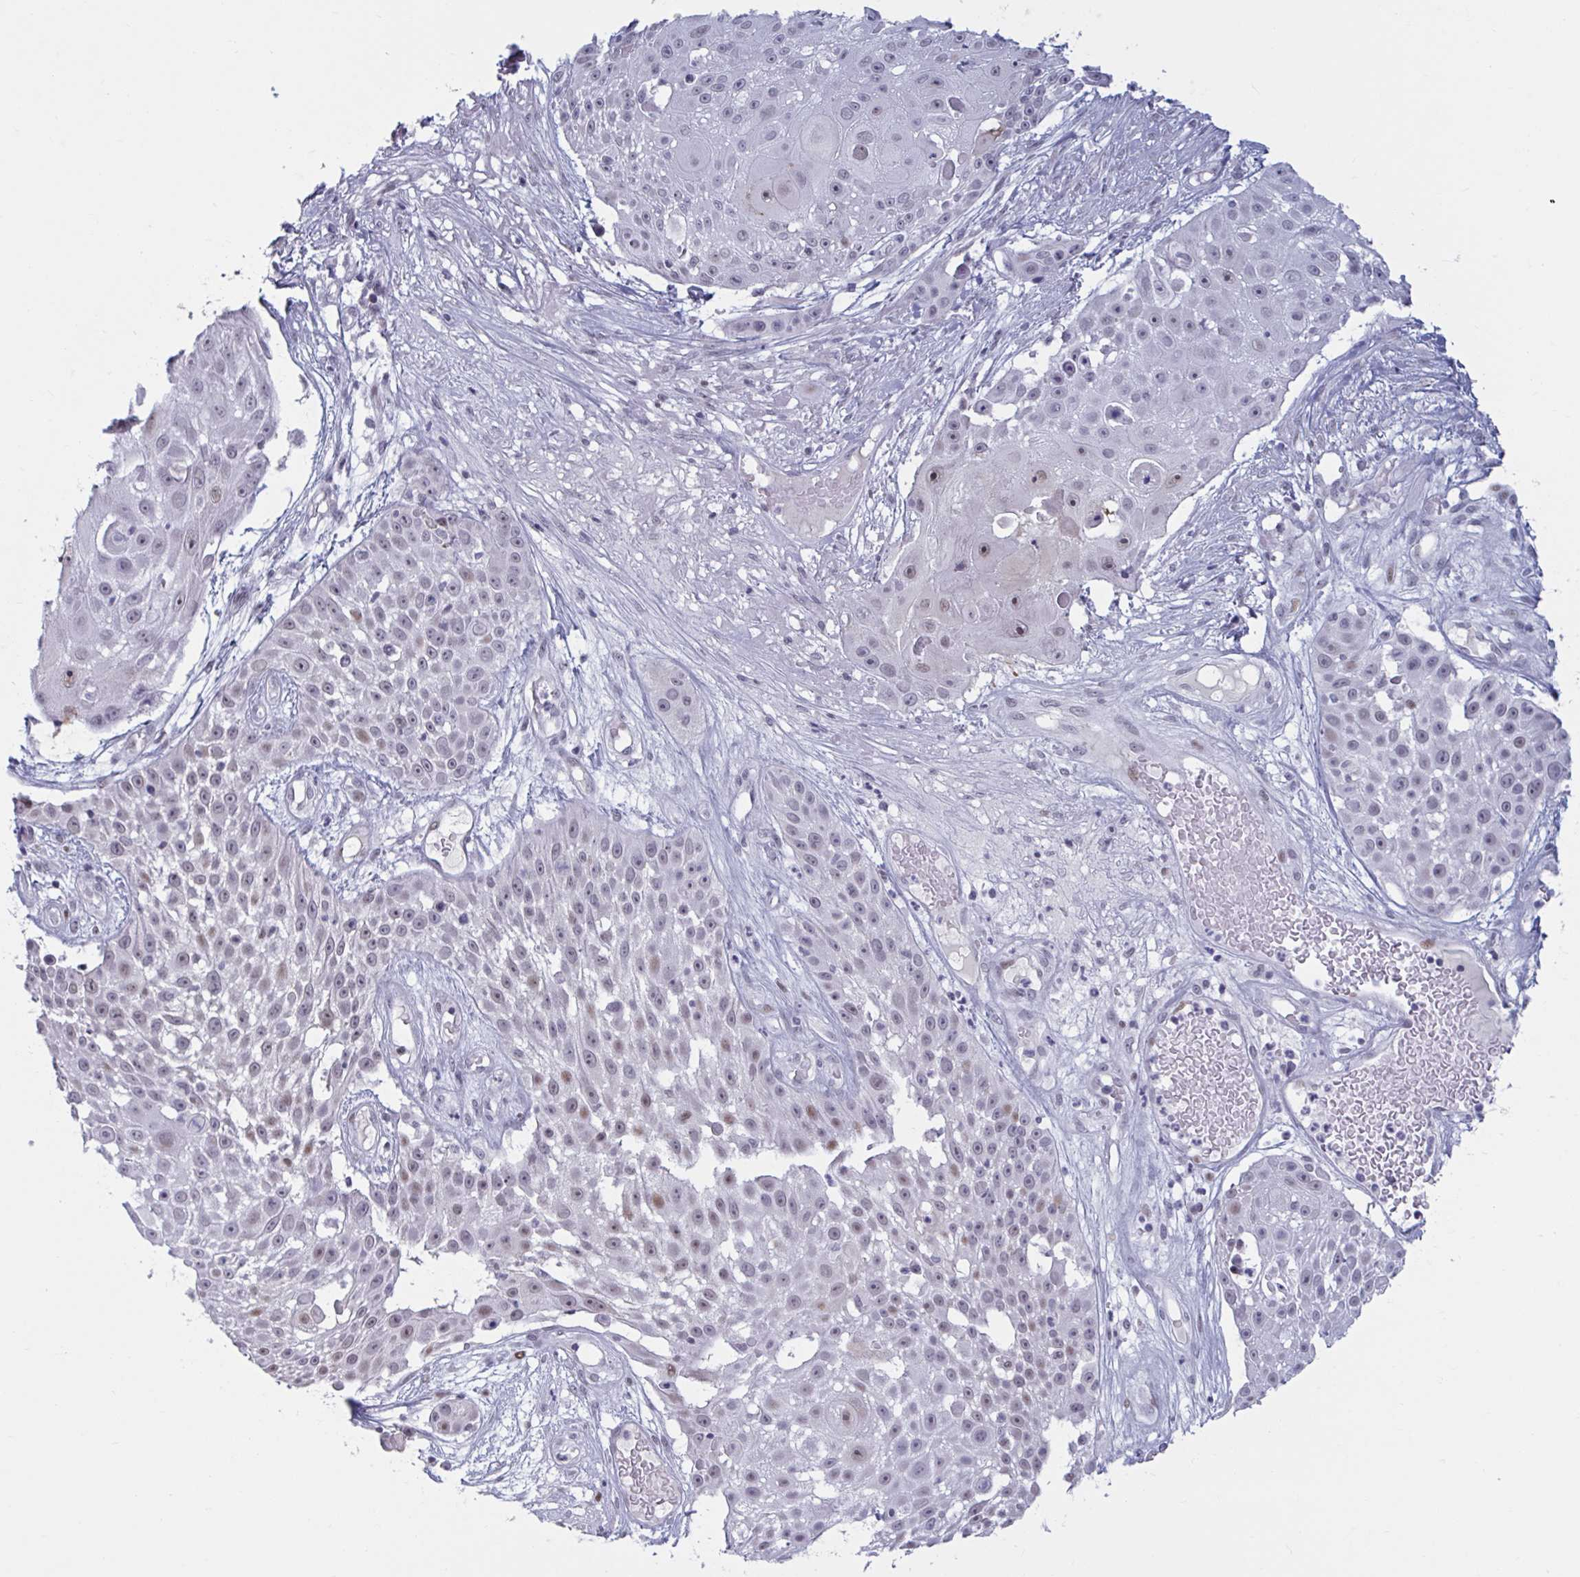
{"staining": {"intensity": "weak", "quantity": ">75%", "location": "nuclear"}, "tissue": "skin cancer", "cell_type": "Tumor cells", "image_type": "cancer", "snomed": [{"axis": "morphology", "description": "Squamous cell carcinoma, NOS"}, {"axis": "topography", "description": "Skin"}], "caption": "Weak nuclear staining for a protein is appreciated in about >75% of tumor cells of squamous cell carcinoma (skin) using immunohistochemistry.", "gene": "HSD17B6", "patient": {"sex": "female", "age": 86}}